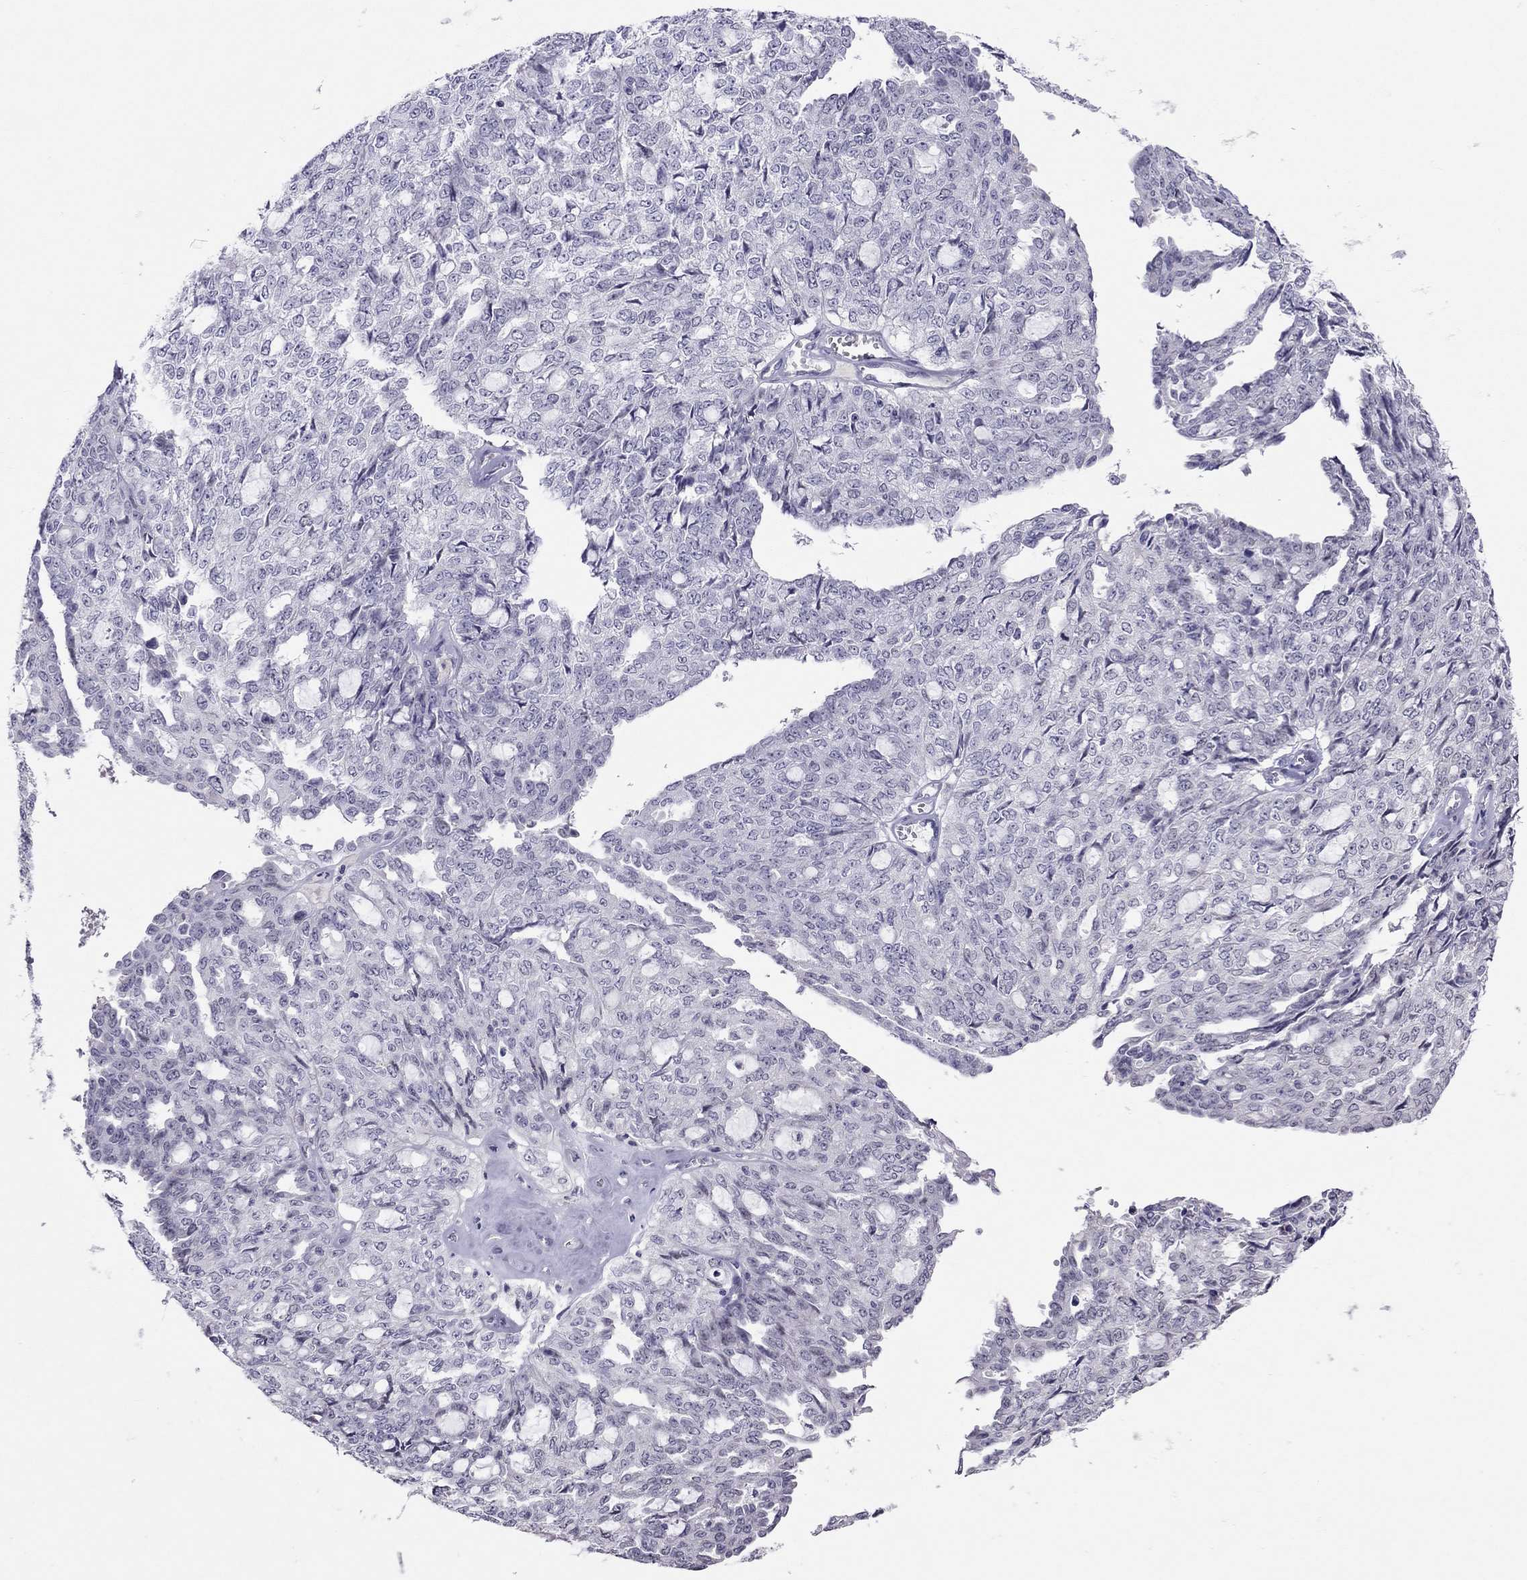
{"staining": {"intensity": "negative", "quantity": "none", "location": "none"}, "tissue": "ovarian cancer", "cell_type": "Tumor cells", "image_type": "cancer", "snomed": [{"axis": "morphology", "description": "Cystadenocarcinoma, serous, NOS"}, {"axis": "topography", "description": "Ovary"}], "caption": "DAB immunohistochemical staining of human ovarian cancer (serous cystadenocarcinoma) shows no significant staining in tumor cells.", "gene": "JHY", "patient": {"sex": "female", "age": 71}}